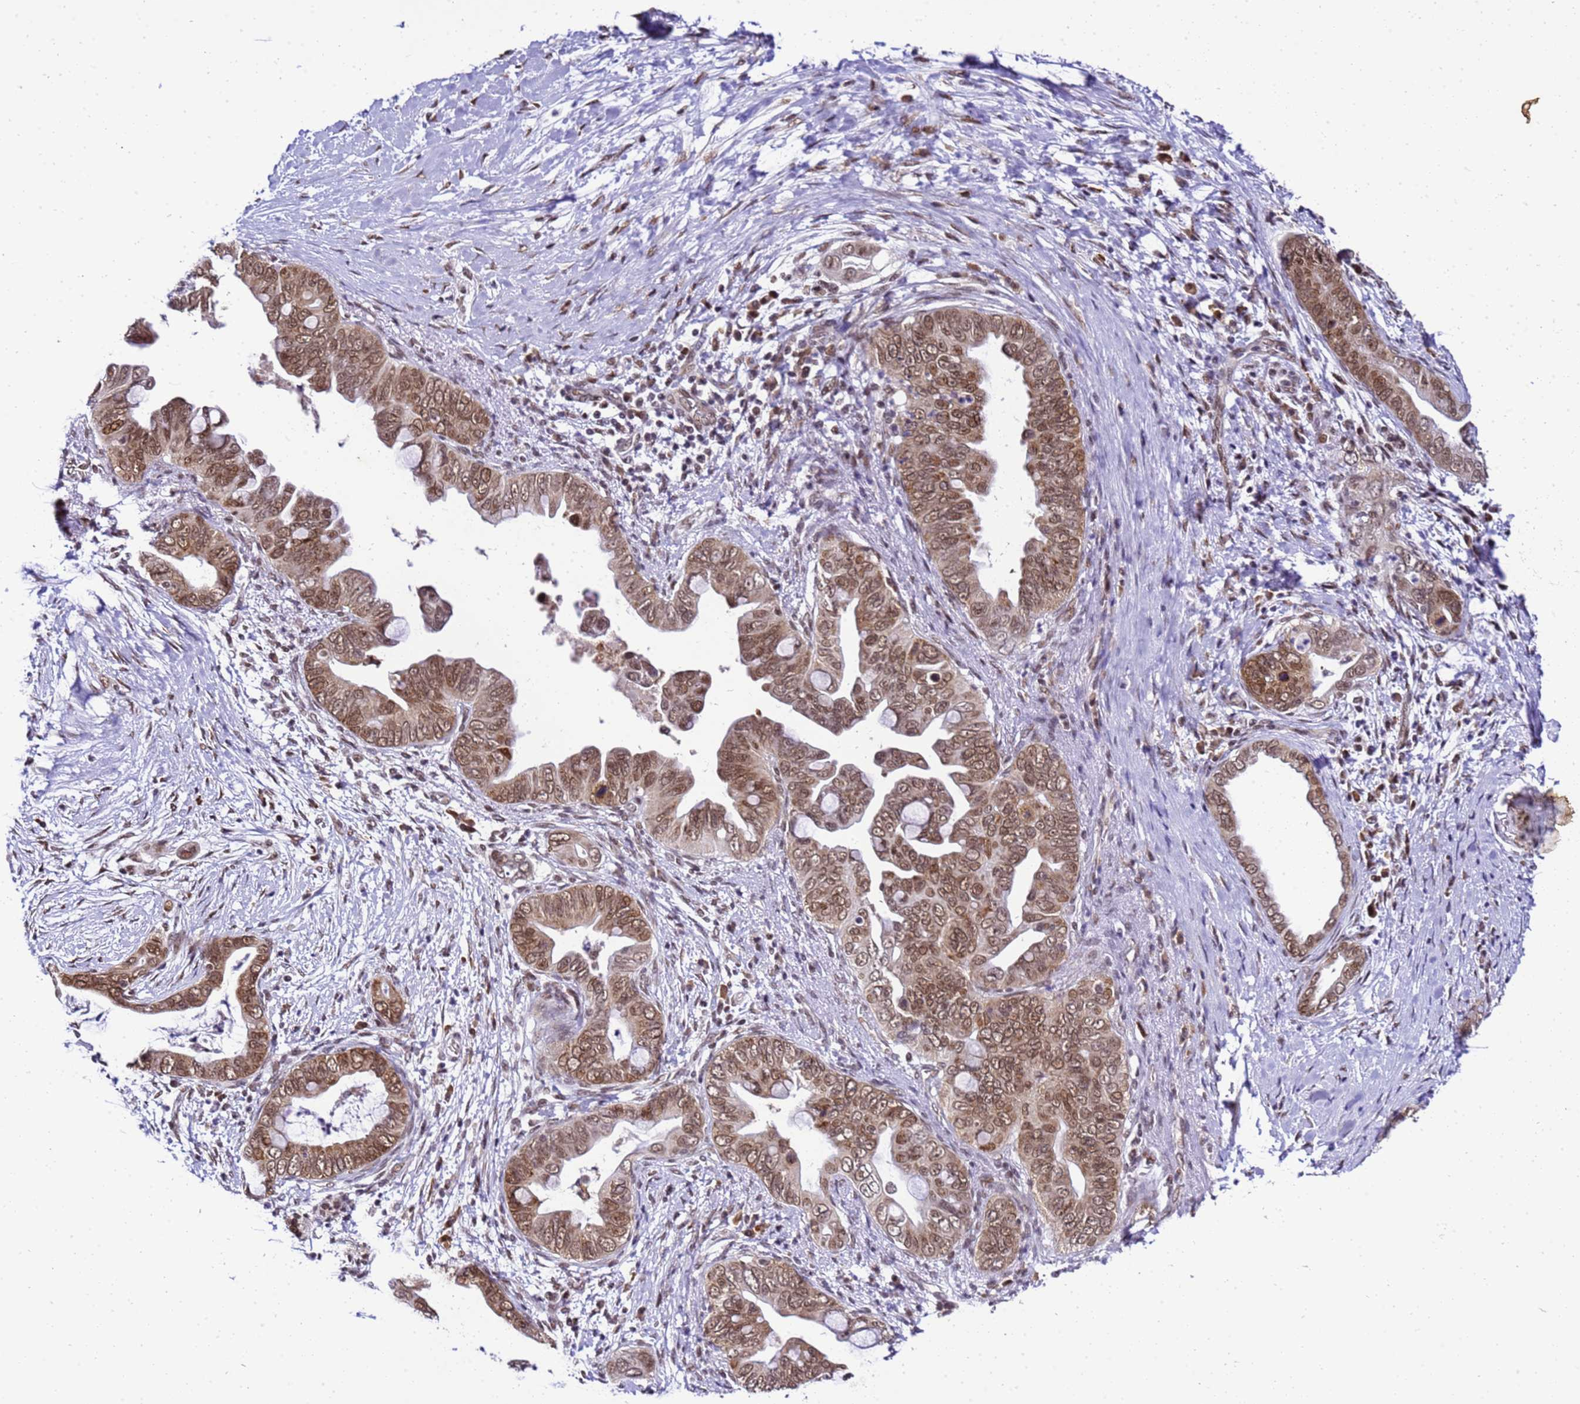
{"staining": {"intensity": "moderate", "quantity": ">75%", "location": "cytoplasmic/membranous,nuclear"}, "tissue": "pancreatic cancer", "cell_type": "Tumor cells", "image_type": "cancer", "snomed": [{"axis": "morphology", "description": "Adenocarcinoma, NOS"}, {"axis": "topography", "description": "Pancreas"}], "caption": "The photomicrograph shows a brown stain indicating the presence of a protein in the cytoplasmic/membranous and nuclear of tumor cells in pancreatic adenocarcinoma. (DAB (3,3'-diaminobenzidine) = brown stain, brightfield microscopy at high magnification).", "gene": "SMN1", "patient": {"sex": "male", "age": 75}}